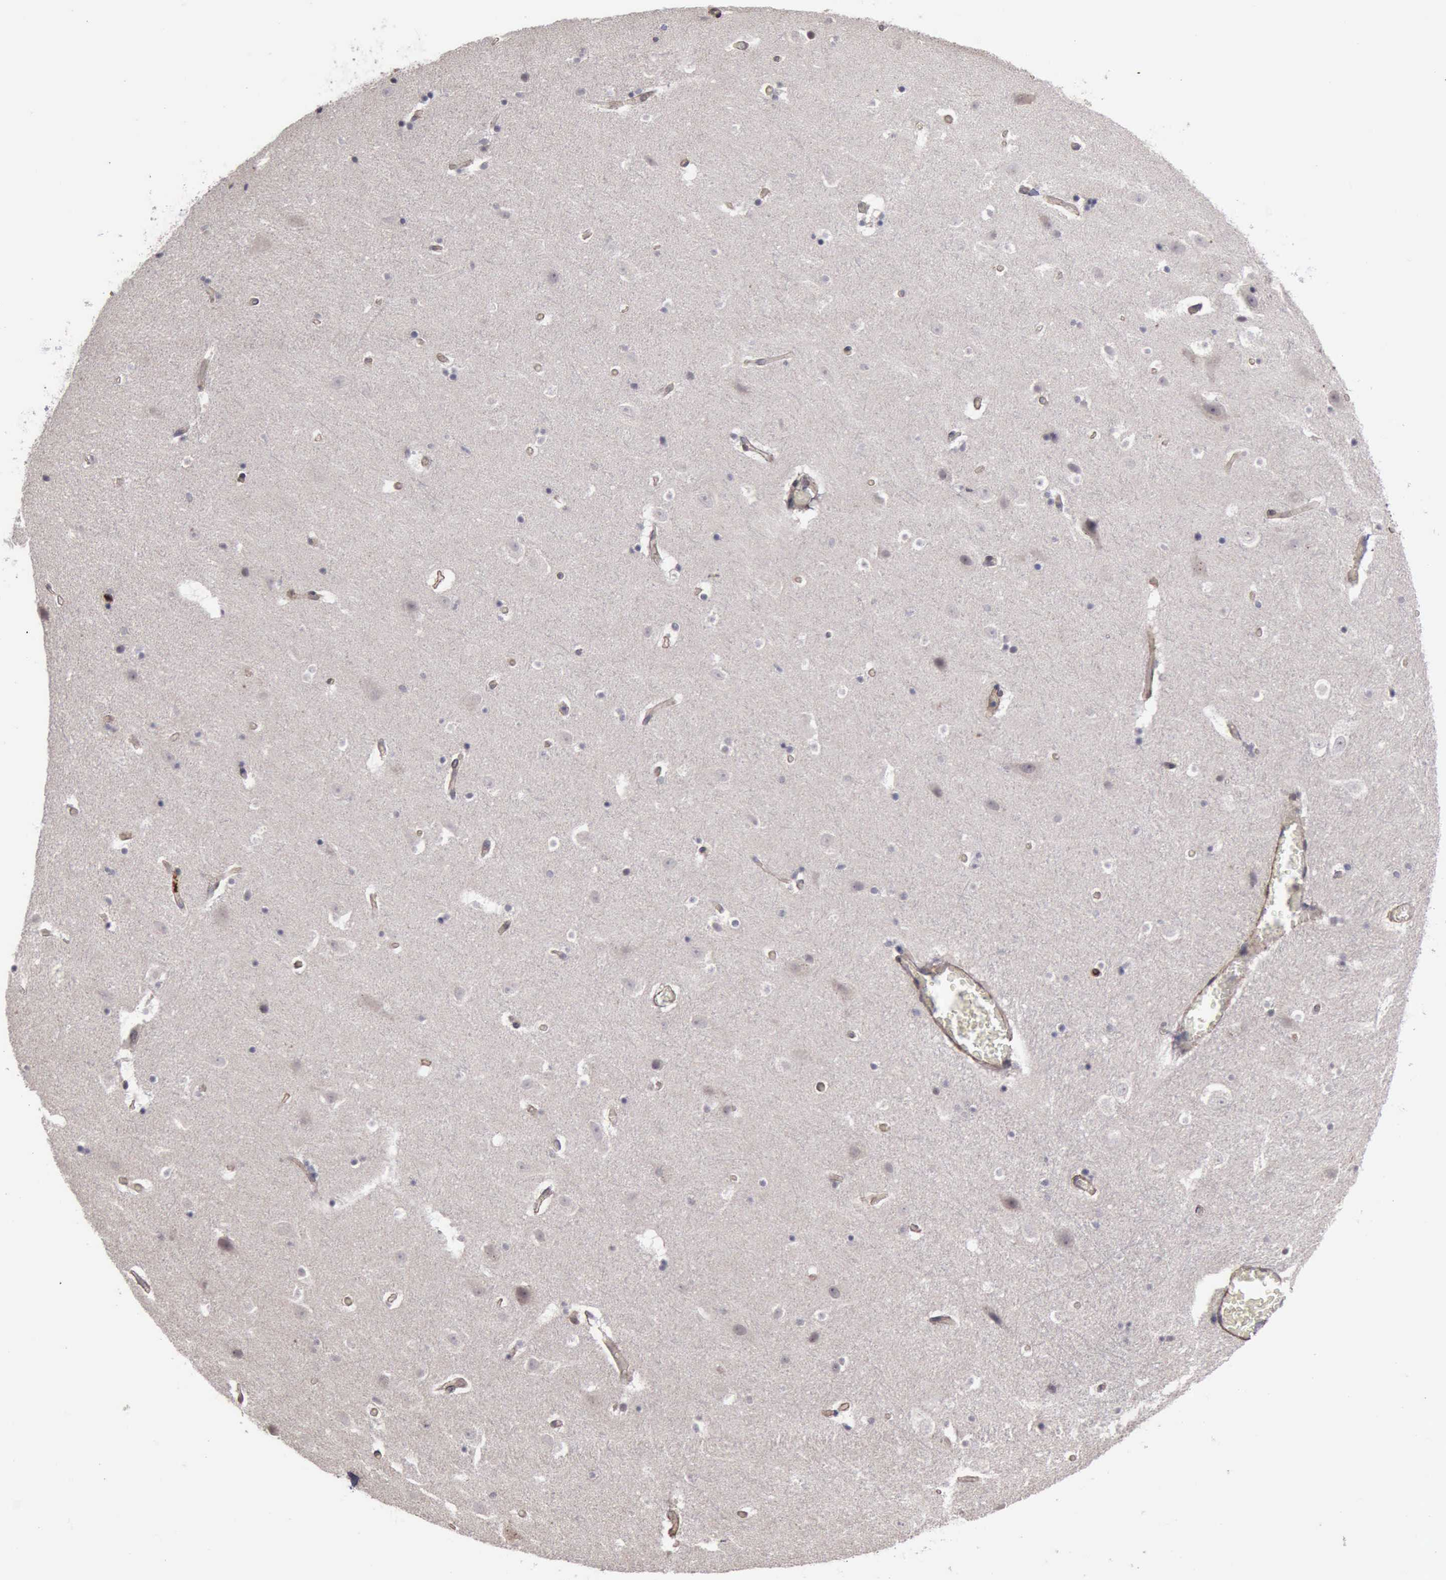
{"staining": {"intensity": "negative", "quantity": "none", "location": "none"}, "tissue": "hippocampus", "cell_type": "Glial cells", "image_type": "normal", "snomed": [{"axis": "morphology", "description": "Normal tissue, NOS"}, {"axis": "topography", "description": "Hippocampus"}], "caption": "DAB (3,3'-diaminobenzidine) immunohistochemical staining of unremarkable hippocampus reveals no significant expression in glial cells.", "gene": "MMP9", "patient": {"sex": "male", "age": 45}}